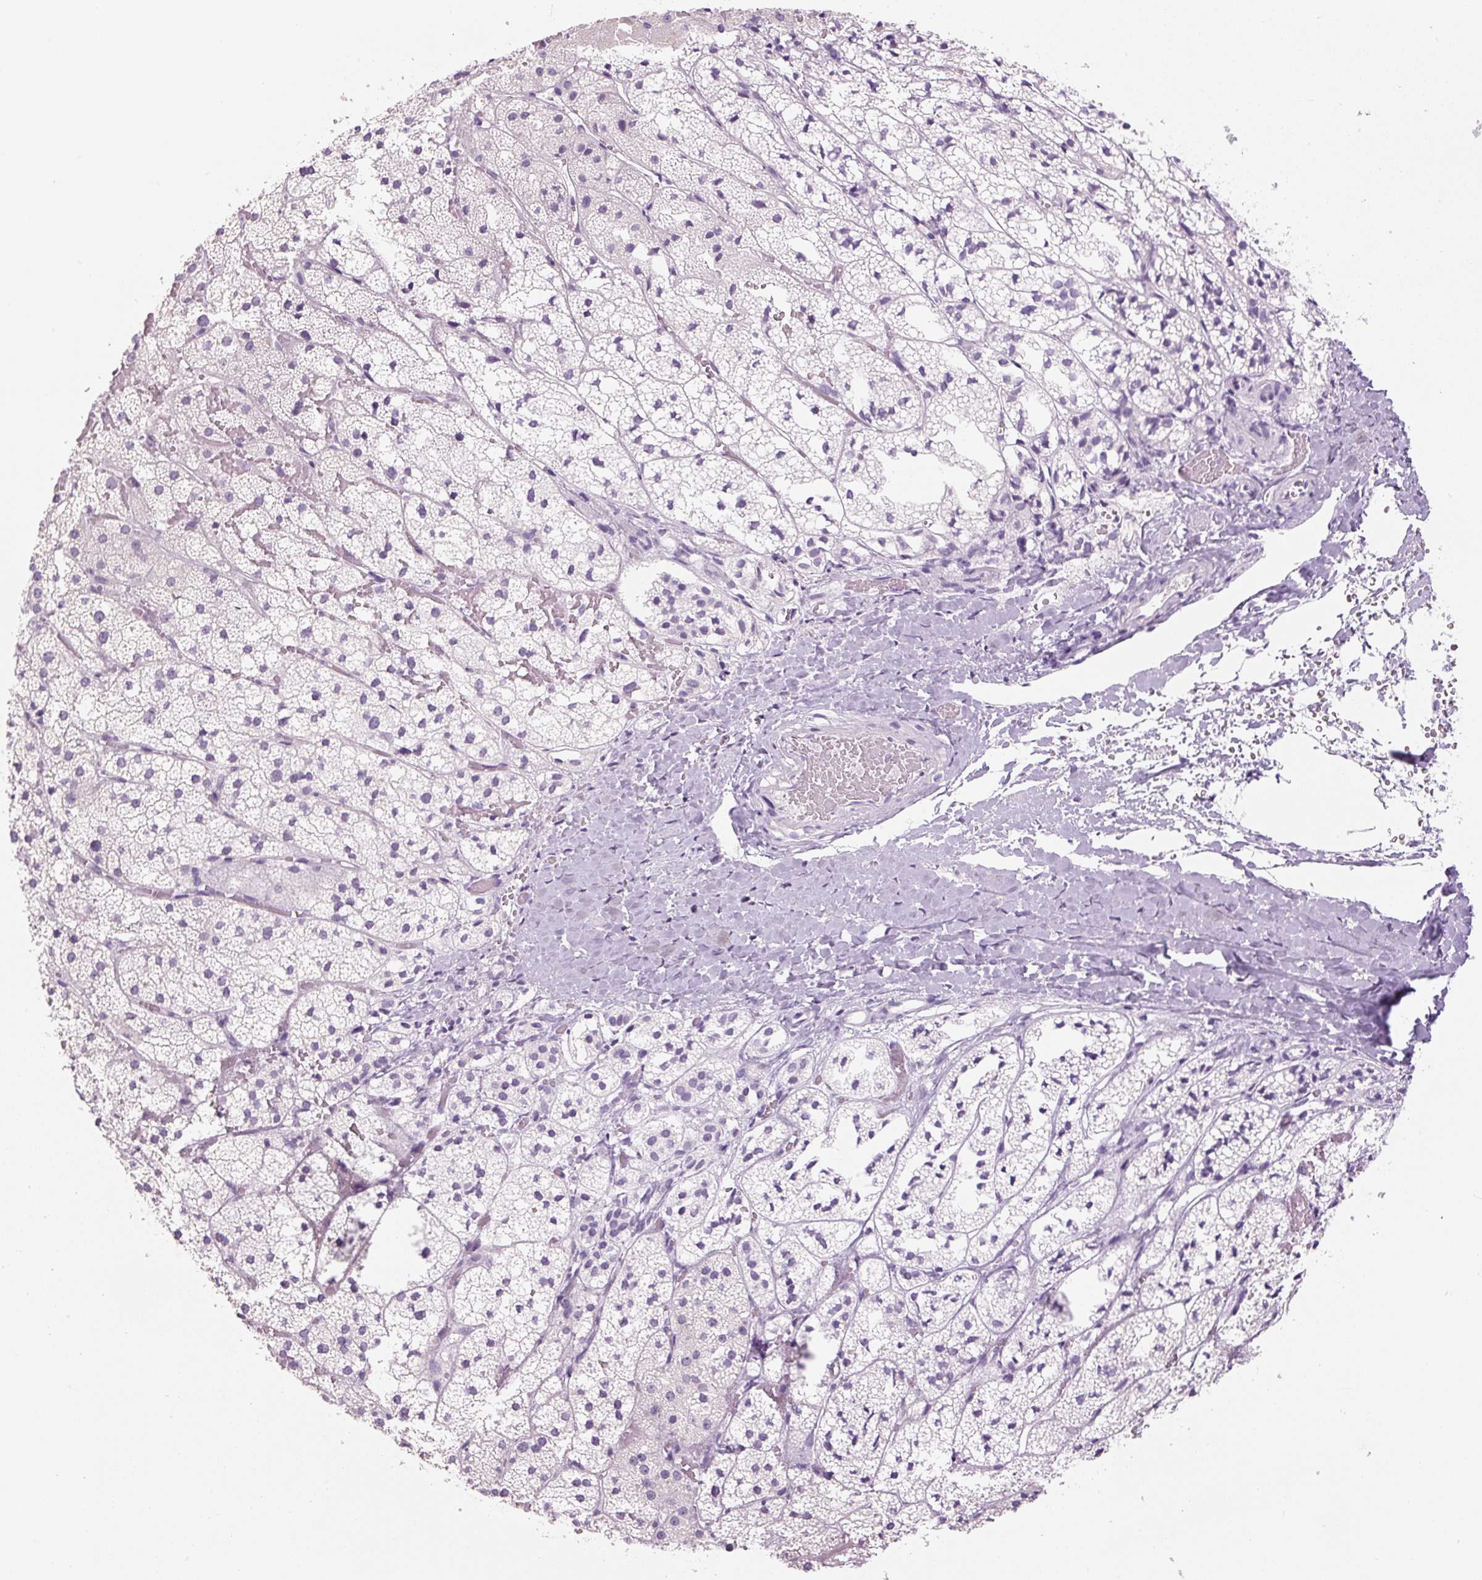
{"staining": {"intensity": "negative", "quantity": "none", "location": "none"}, "tissue": "adrenal gland", "cell_type": "Glandular cells", "image_type": "normal", "snomed": [{"axis": "morphology", "description": "Normal tissue, NOS"}, {"axis": "topography", "description": "Adrenal gland"}], "caption": "Protein analysis of normal adrenal gland shows no significant staining in glandular cells. Brightfield microscopy of immunohistochemistry stained with DAB (3,3'-diaminobenzidine) (brown) and hematoxylin (blue), captured at high magnification.", "gene": "SIX1", "patient": {"sex": "male", "age": 53}}